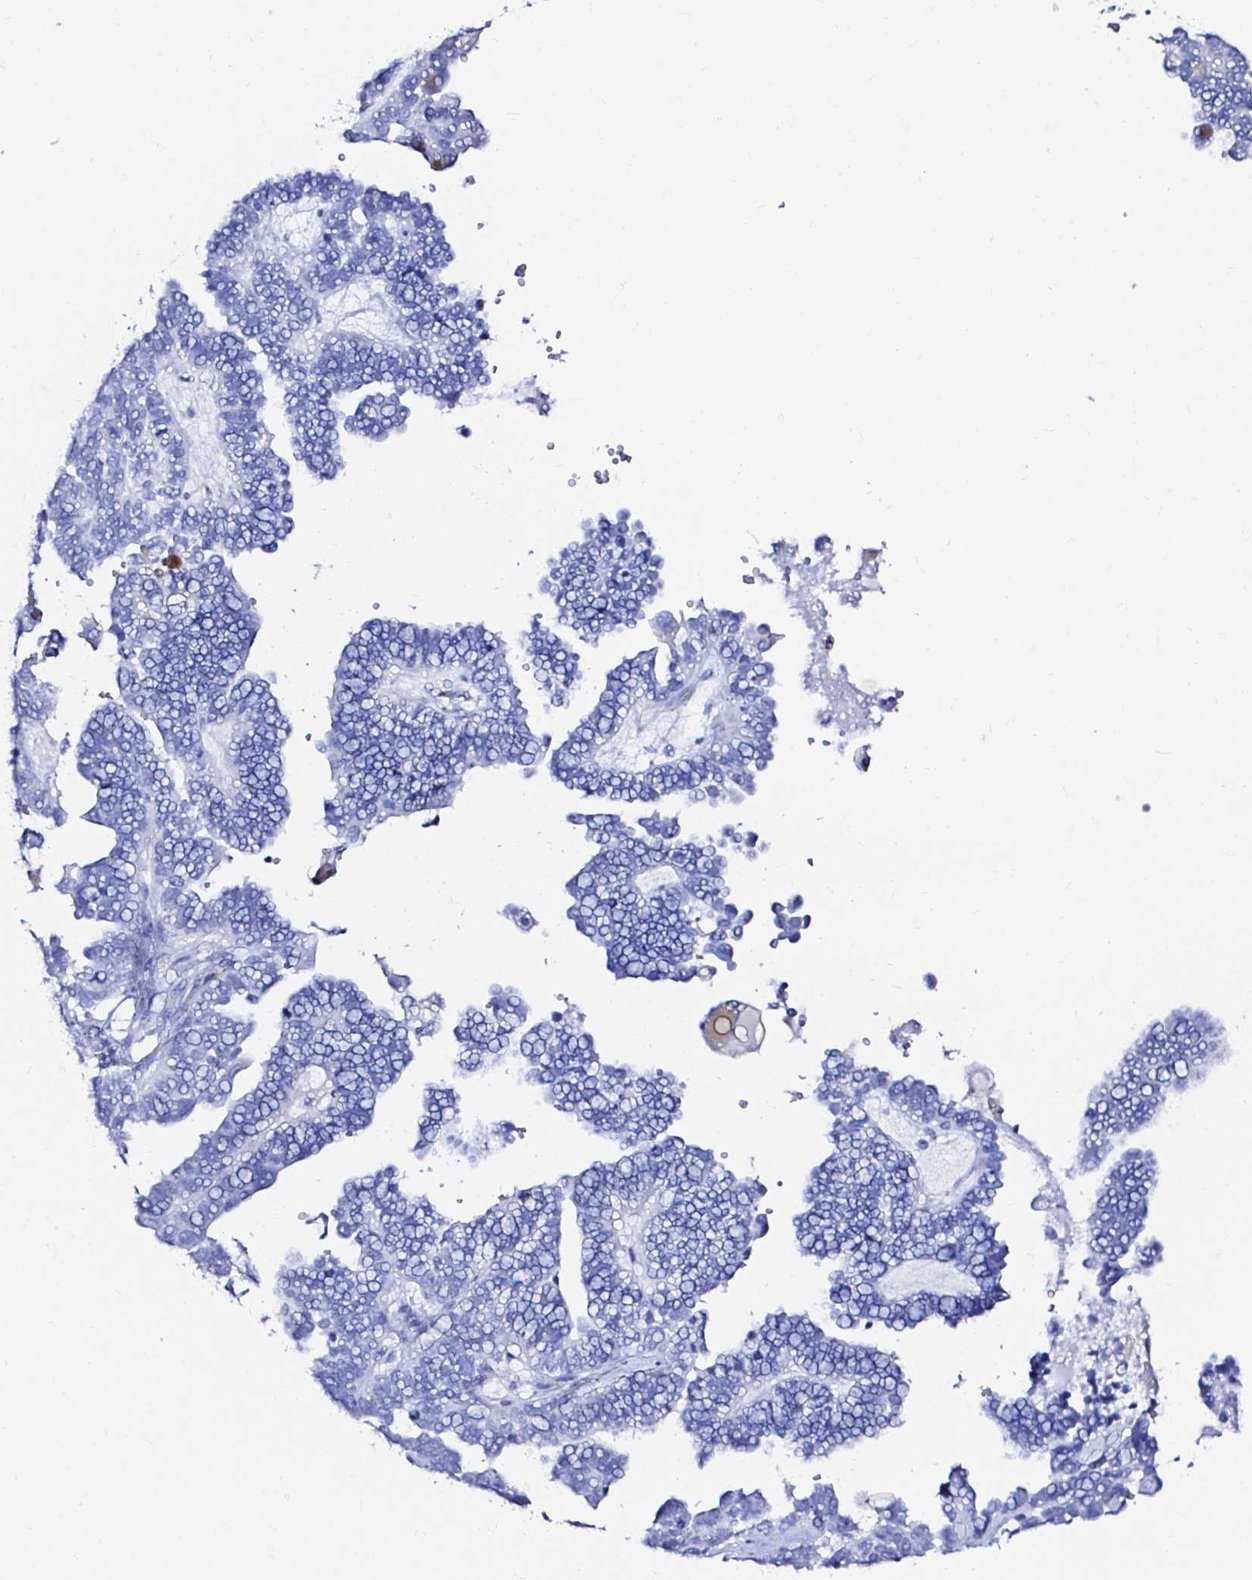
{"staining": {"intensity": "negative", "quantity": "none", "location": "none"}, "tissue": "ovarian cancer", "cell_type": "Tumor cells", "image_type": "cancer", "snomed": [{"axis": "morphology", "description": "Cystadenocarcinoma, serous, NOS"}, {"axis": "topography", "description": "Ovary"}], "caption": "Immunohistochemistry photomicrograph of ovarian cancer stained for a protein (brown), which shows no expression in tumor cells.", "gene": "ZNF432", "patient": {"sex": "female", "age": 51}}